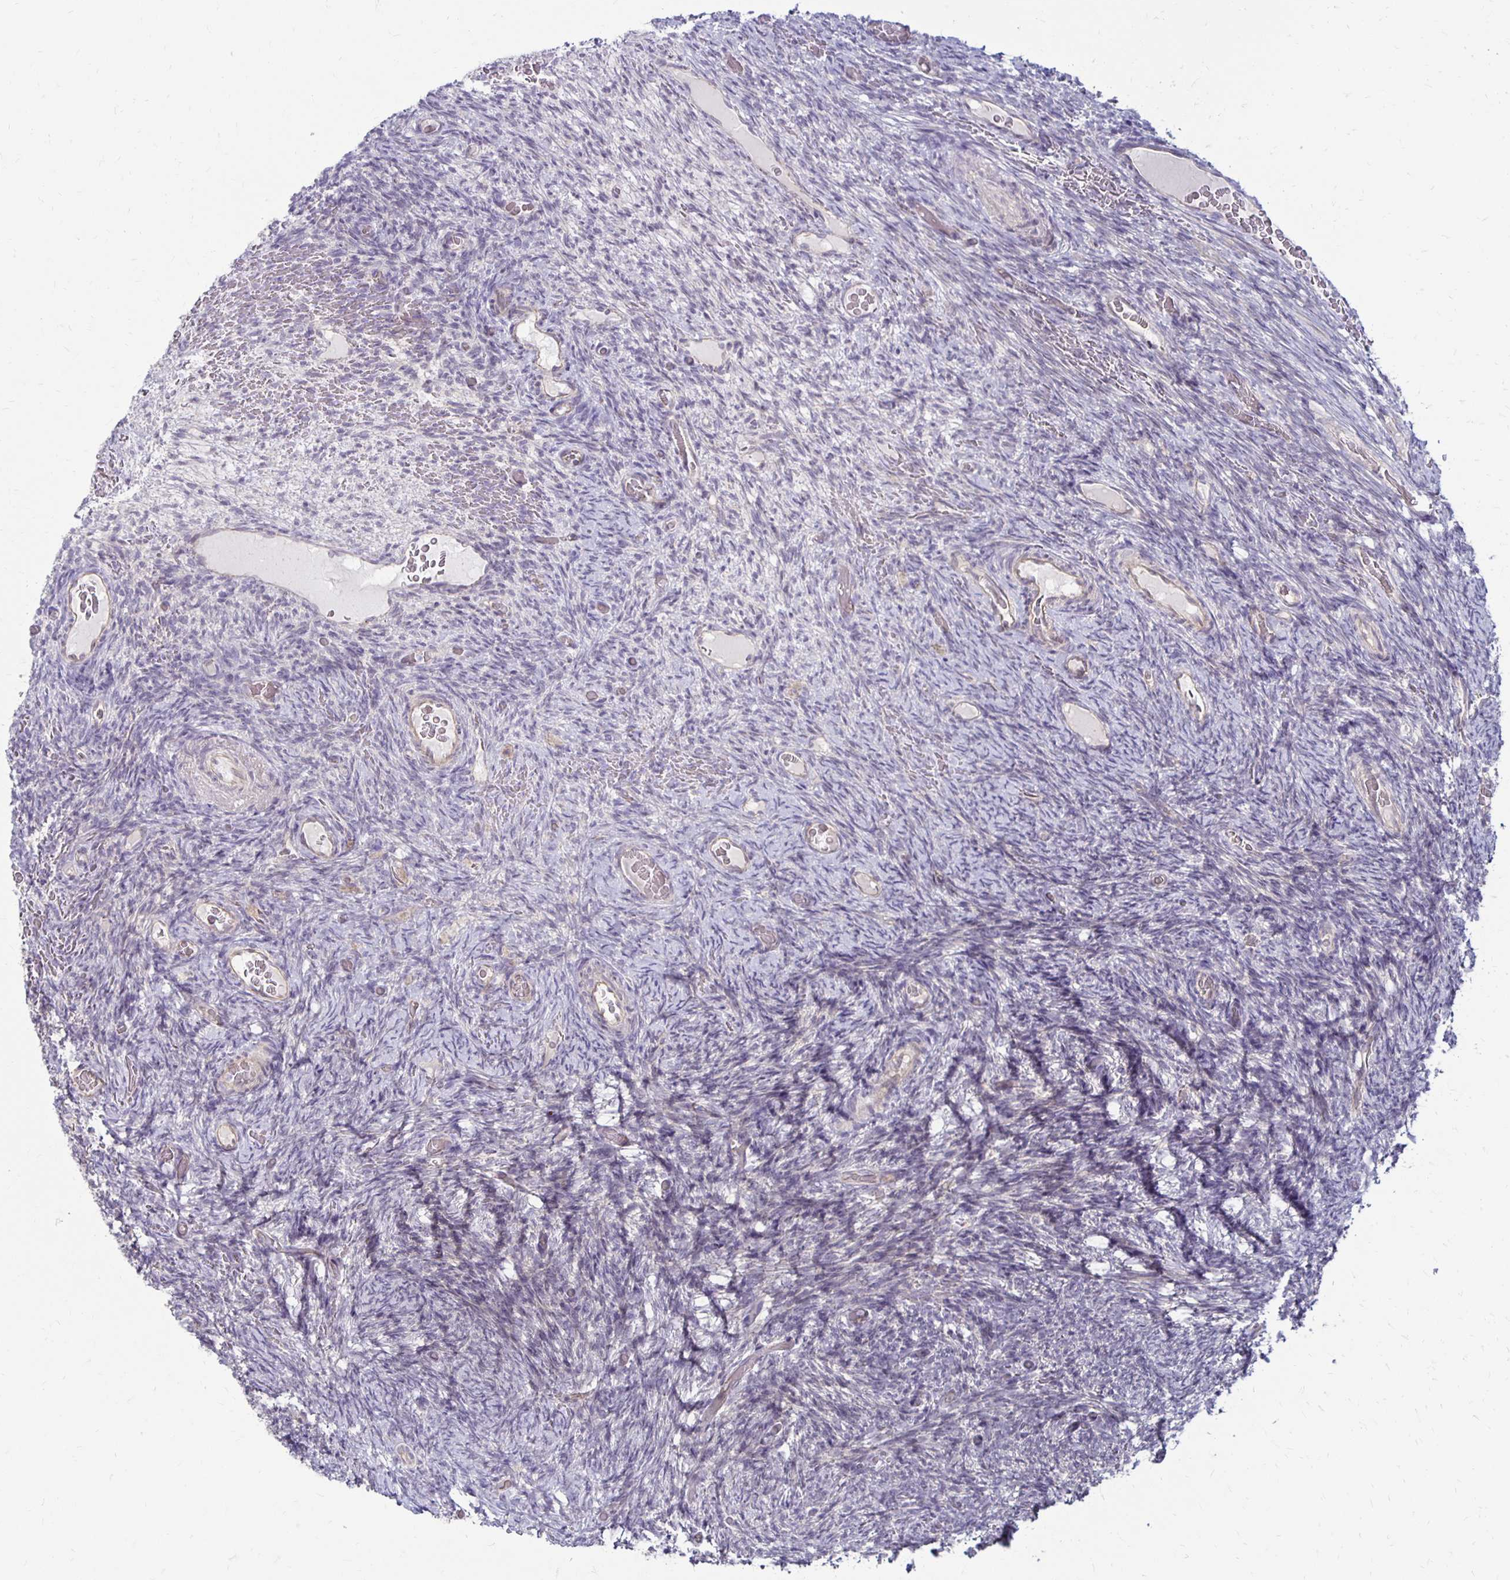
{"staining": {"intensity": "negative", "quantity": "none", "location": "none"}, "tissue": "ovary", "cell_type": "Follicle cells", "image_type": "normal", "snomed": [{"axis": "morphology", "description": "Normal tissue, NOS"}, {"axis": "topography", "description": "Ovary"}], "caption": "Ovary stained for a protein using immunohistochemistry (IHC) demonstrates no expression follicle cells.", "gene": "KATNBL1", "patient": {"sex": "female", "age": 34}}